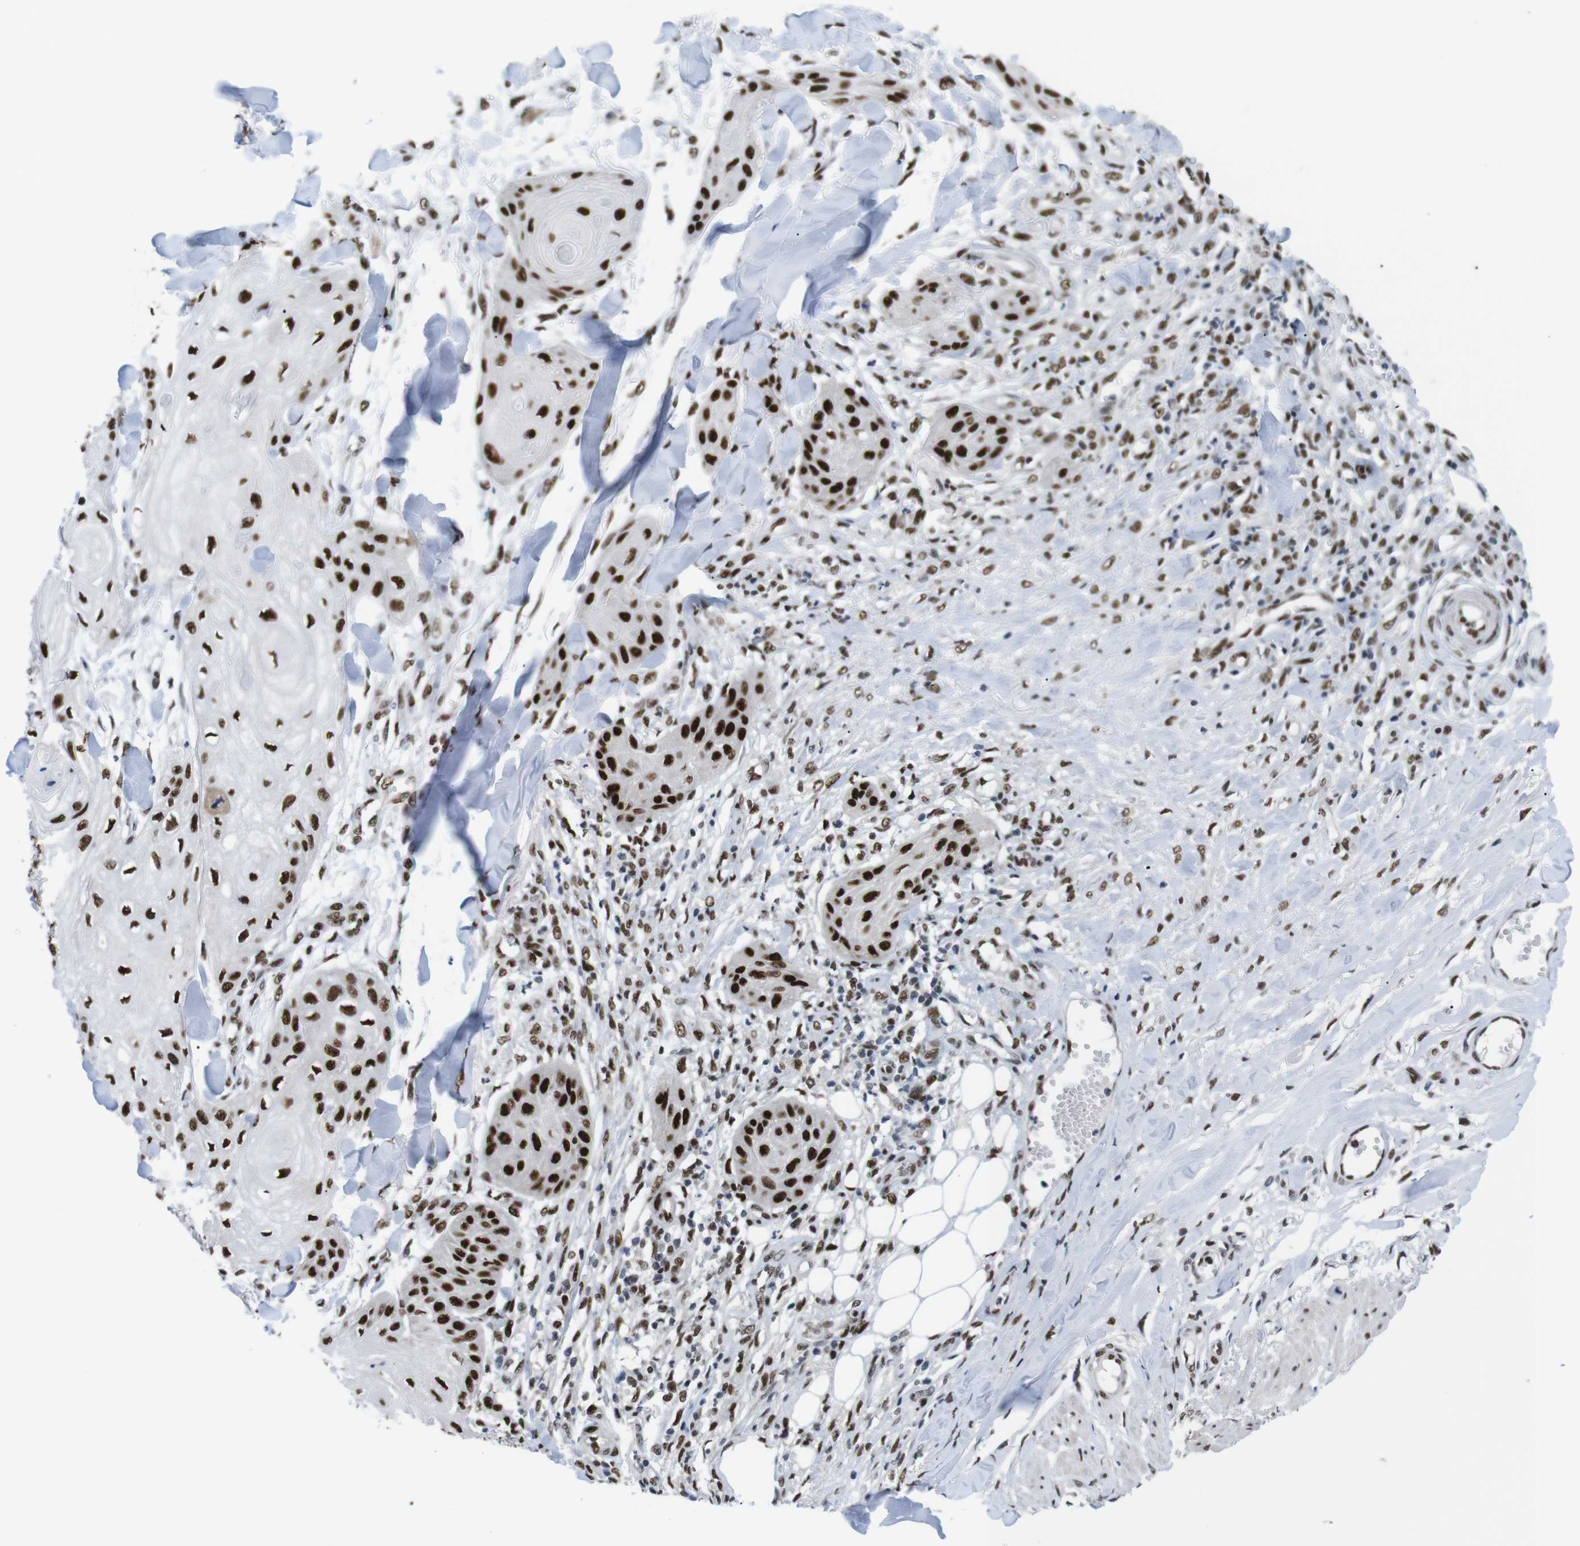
{"staining": {"intensity": "strong", "quantity": ">75%", "location": "nuclear"}, "tissue": "skin cancer", "cell_type": "Tumor cells", "image_type": "cancer", "snomed": [{"axis": "morphology", "description": "Squamous cell carcinoma, NOS"}, {"axis": "topography", "description": "Skin"}], "caption": "Protein analysis of squamous cell carcinoma (skin) tissue exhibits strong nuclear expression in about >75% of tumor cells.", "gene": "PSME3", "patient": {"sex": "male", "age": 74}}